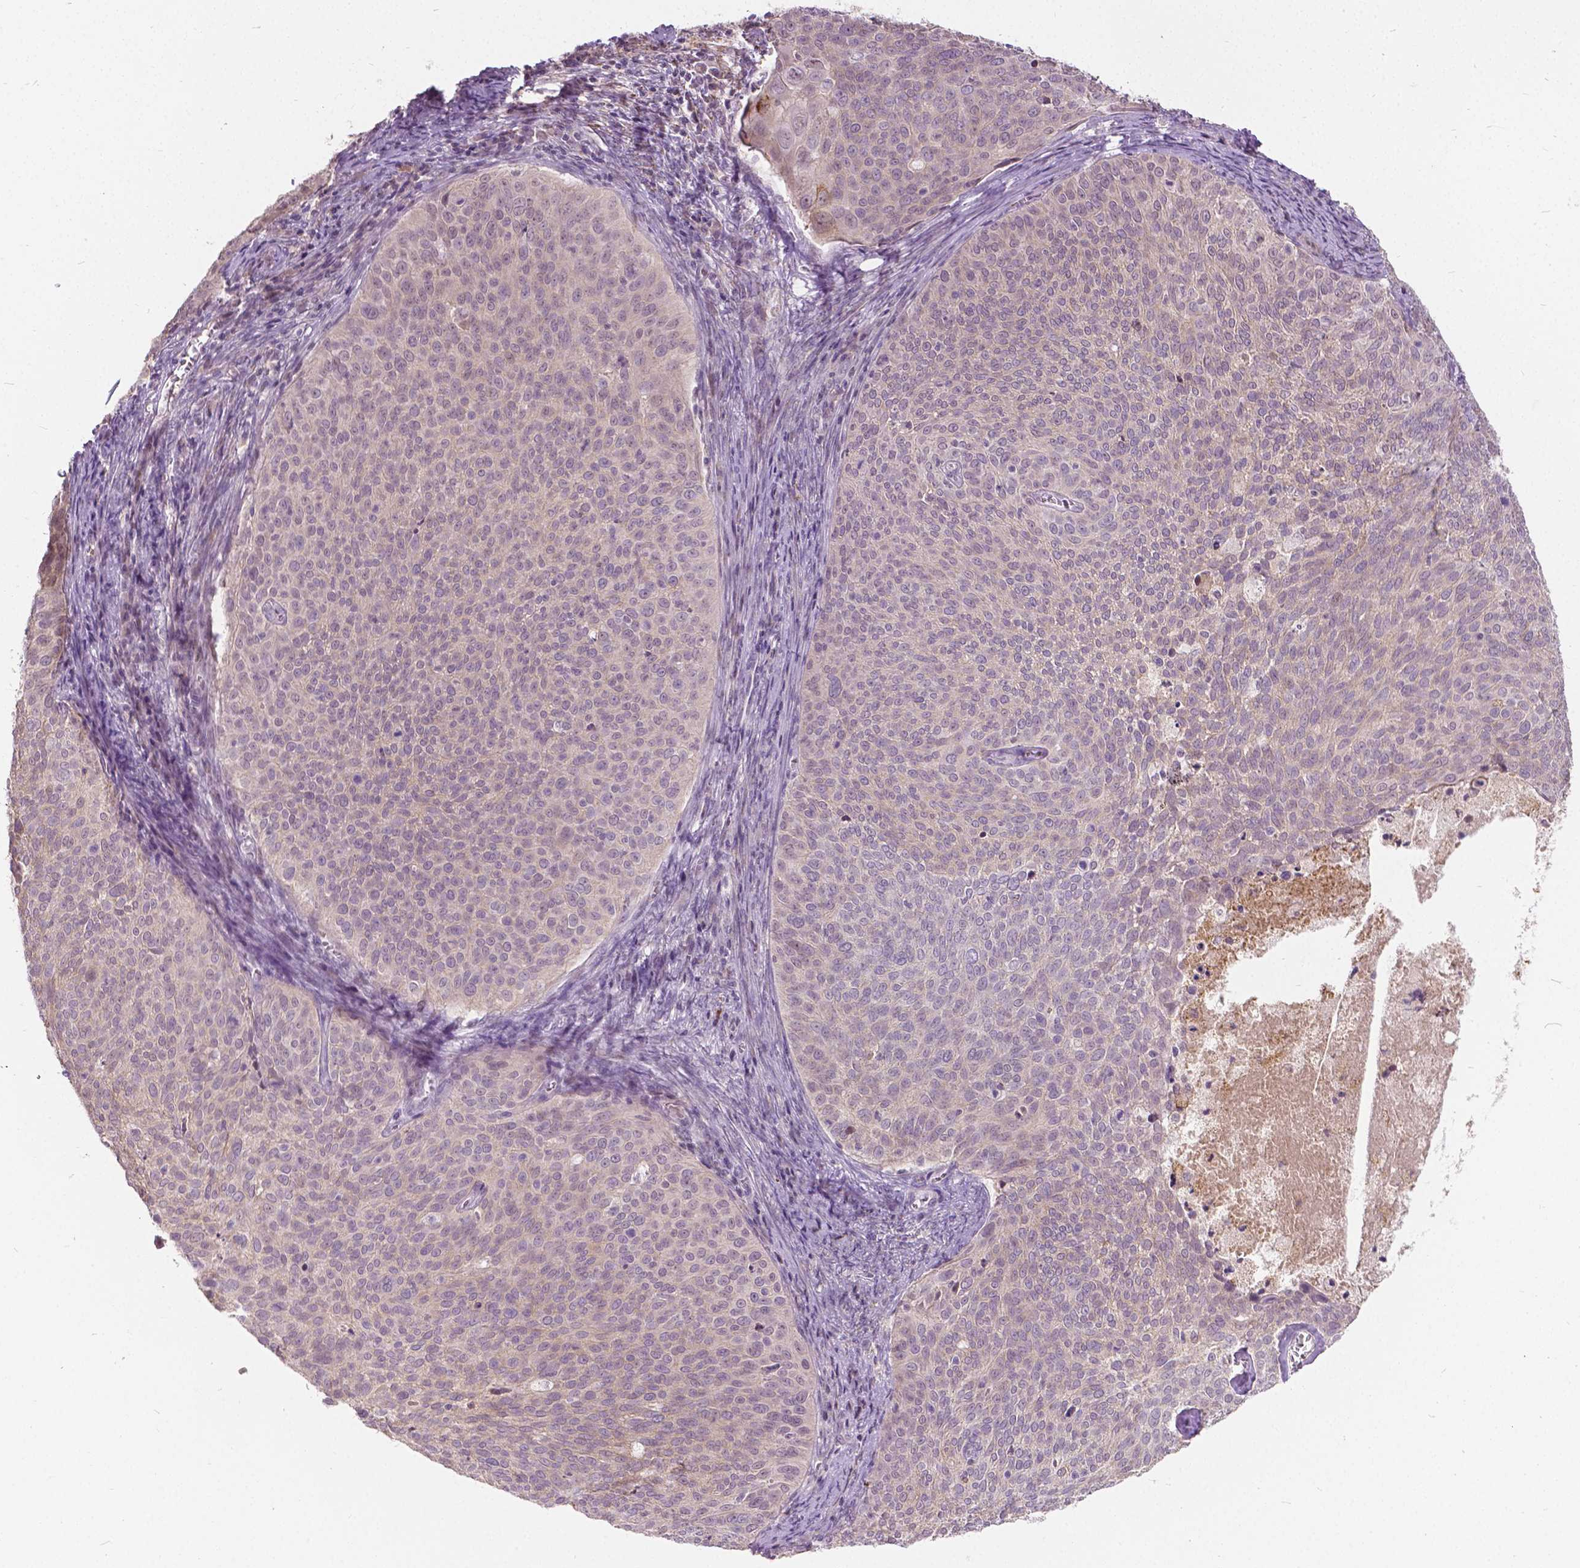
{"staining": {"intensity": "negative", "quantity": "none", "location": "none"}, "tissue": "cervical cancer", "cell_type": "Tumor cells", "image_type": "cancer", "snomed": [{"axis": "morphology", "description": "Squamous cell carcinoma, NOS"}, {"axis": "topography", "description": "Cervix"}], "caption": "Tumor cells are negative for protein expression in human cervical cancer (squamous cell carcinoma).", "gene": "DLX6", "patient": {"sex": "female", "age": 39}}